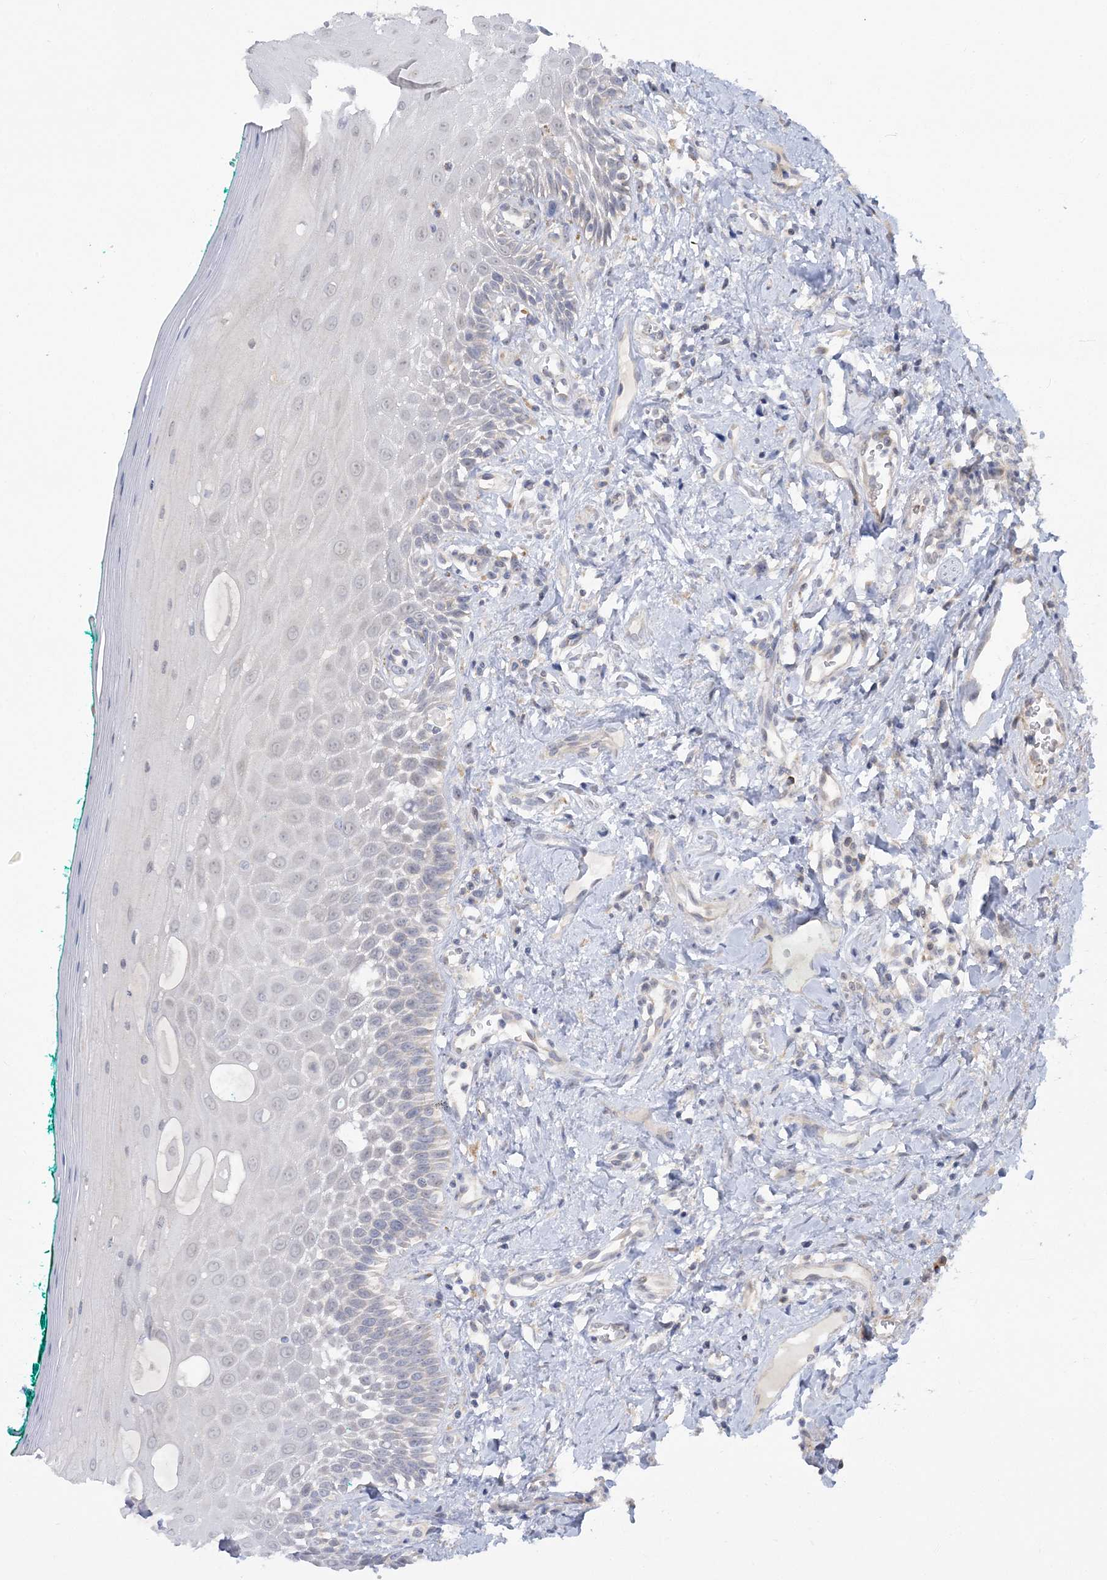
{"staining": {"intensity": "weak", "quantity": "<25%", "location": "cytoplasmic/membranous"}, "tissue": "oral mucosa", "cell_type": "Squamous epithelial cells", "image_type": "normal", "snomed": [{"axis": "morphology", "description": "Normal tissue, NOS"}, {"axis": "topography", "description": "Oral tissue"}], "caption": "The immunohistochemistry histopathology image has no significant expression in squamous epithelial cells of oral mucosa.", "gene": "MMADHC", "patient": {"sex": "female", "age": 70}}